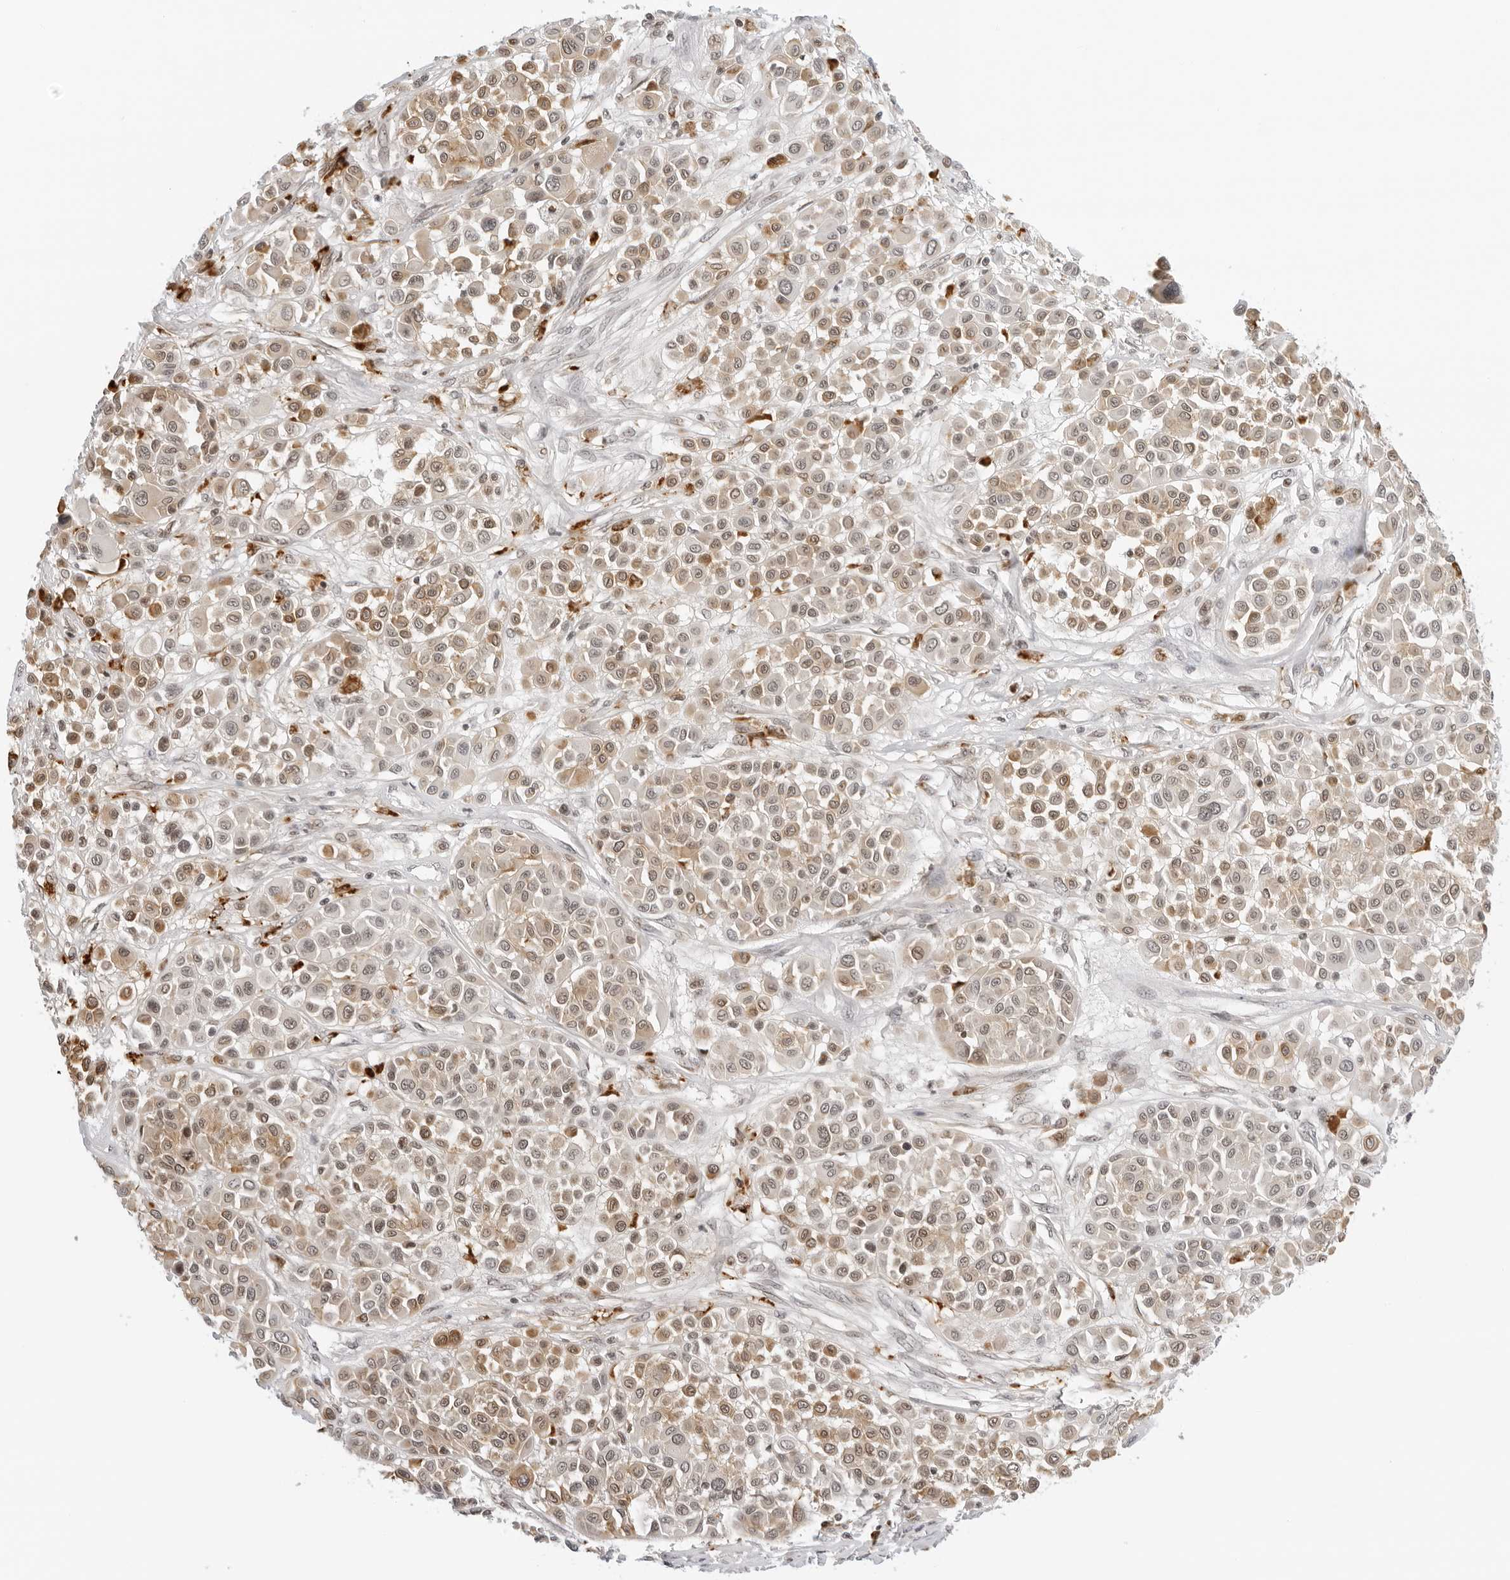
{"staining": {"intensity": "weak", "quantity": ">75%", "location": "nuclear"}, "tissue": "melanoma", "cell_type": "Tumor cells", "image_type": "cancer", "snomed": [{"axis": "morphology", "description": "Malignant melanoma, Metastatic site"}, {"axis": "topography", "description": "Soft tissue"}], "caption": "A brown stain shows weak nuclear expression of a protein in human melanoma tumor cells.", "gene": "MSH6", "patient": {"sex": "male", "age": 41}}